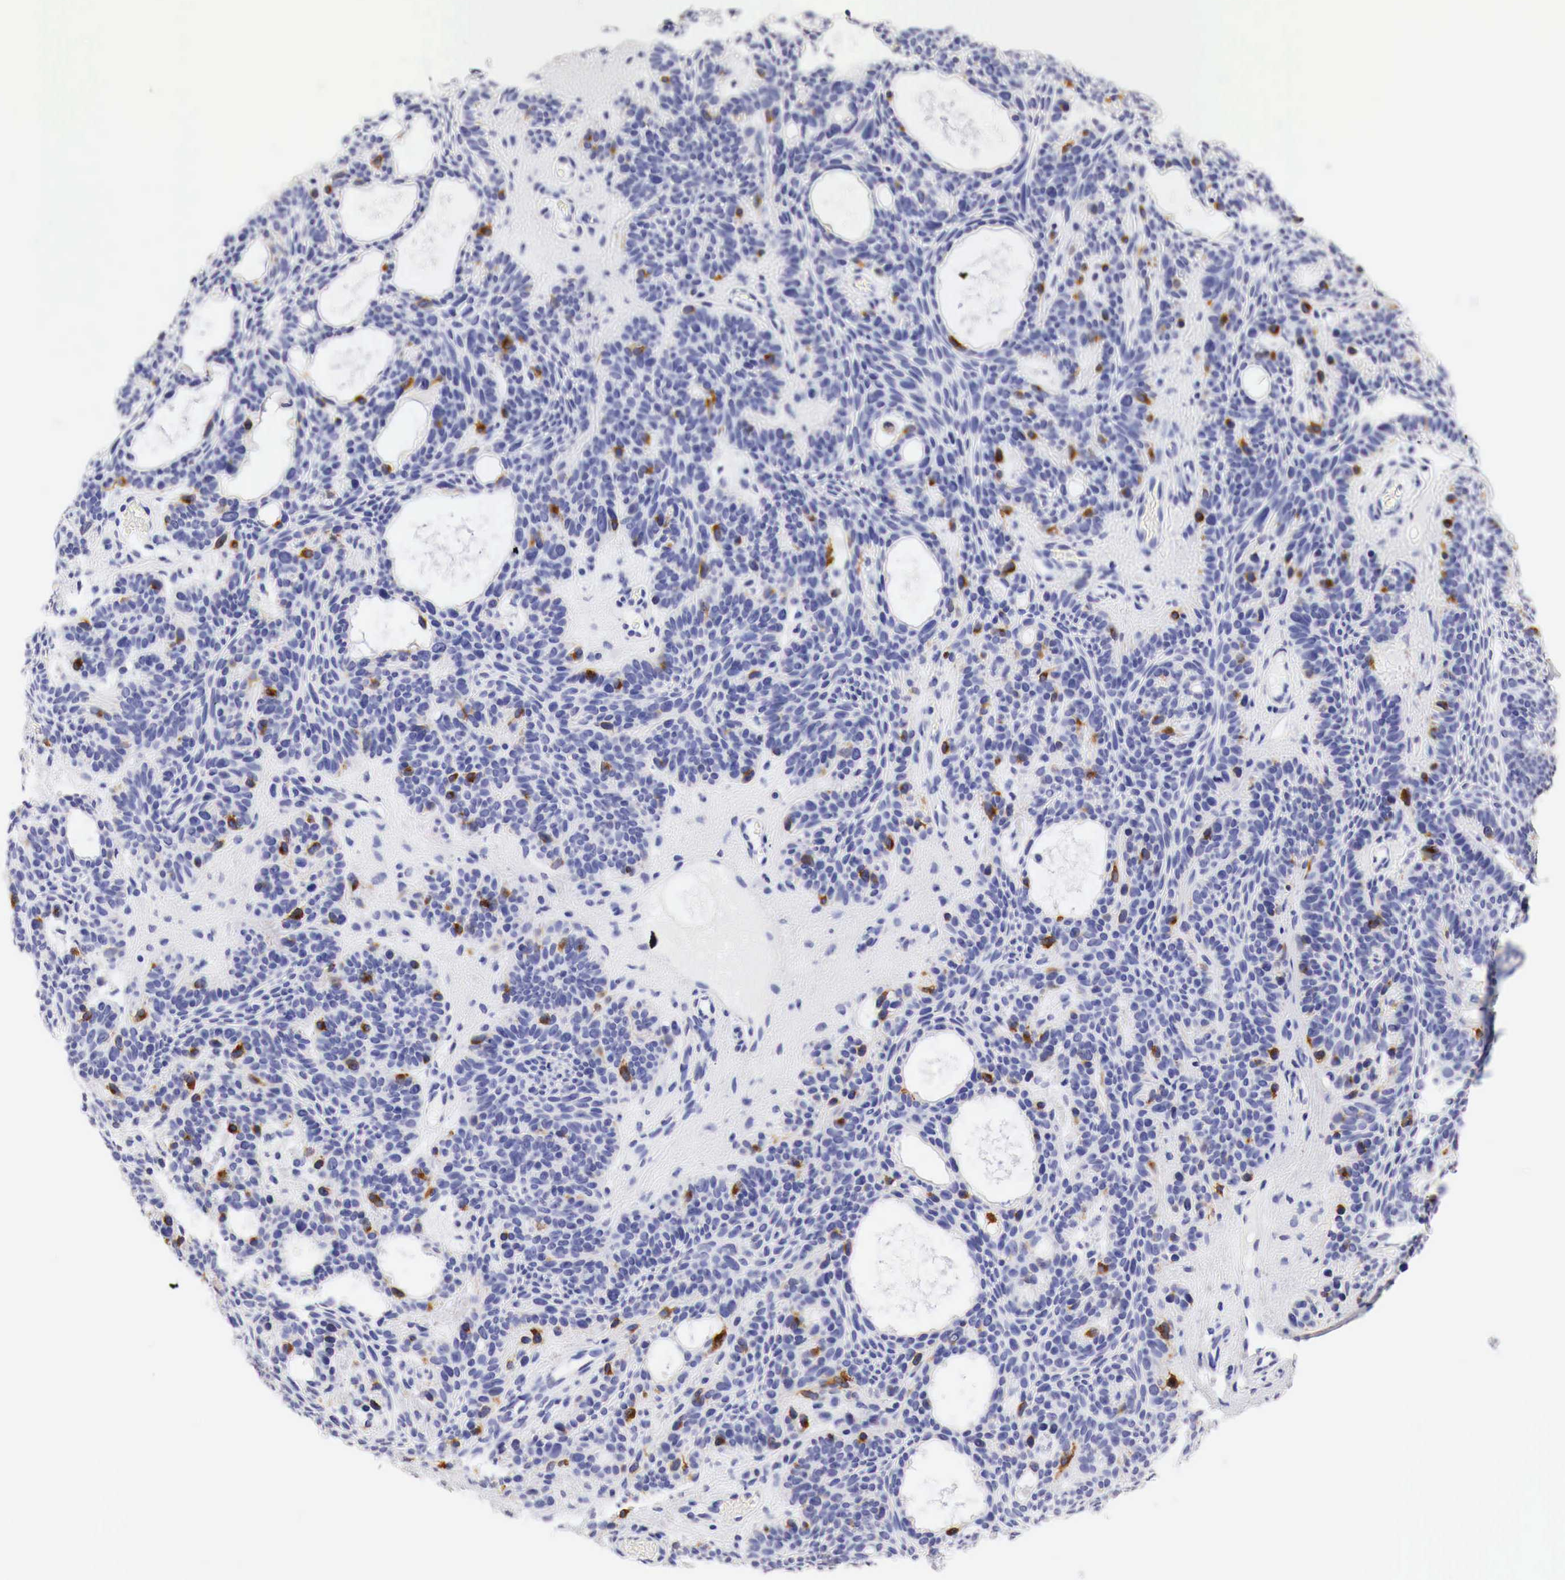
{"staining": {"intensity": "negative", "quantity": "none", "location": "none"}, "tissue": "skin cancer", "cell_type": "Tumor cells", "image_type": "cancer", "snomed": [{"axis": "morphology", "description": "Basal cell carcinoma"}, {"axis": "topography", "description": "Skin"}], "caption": "The image exhibits no significant staining in tumor cells of basal cell carcinoma (skin). (DAB immunohistochemistry (IHC) visualized using brightfield microscopy, high magnification).", "gene": "TYR", "patient": {"sex": "male", "age": 44}}